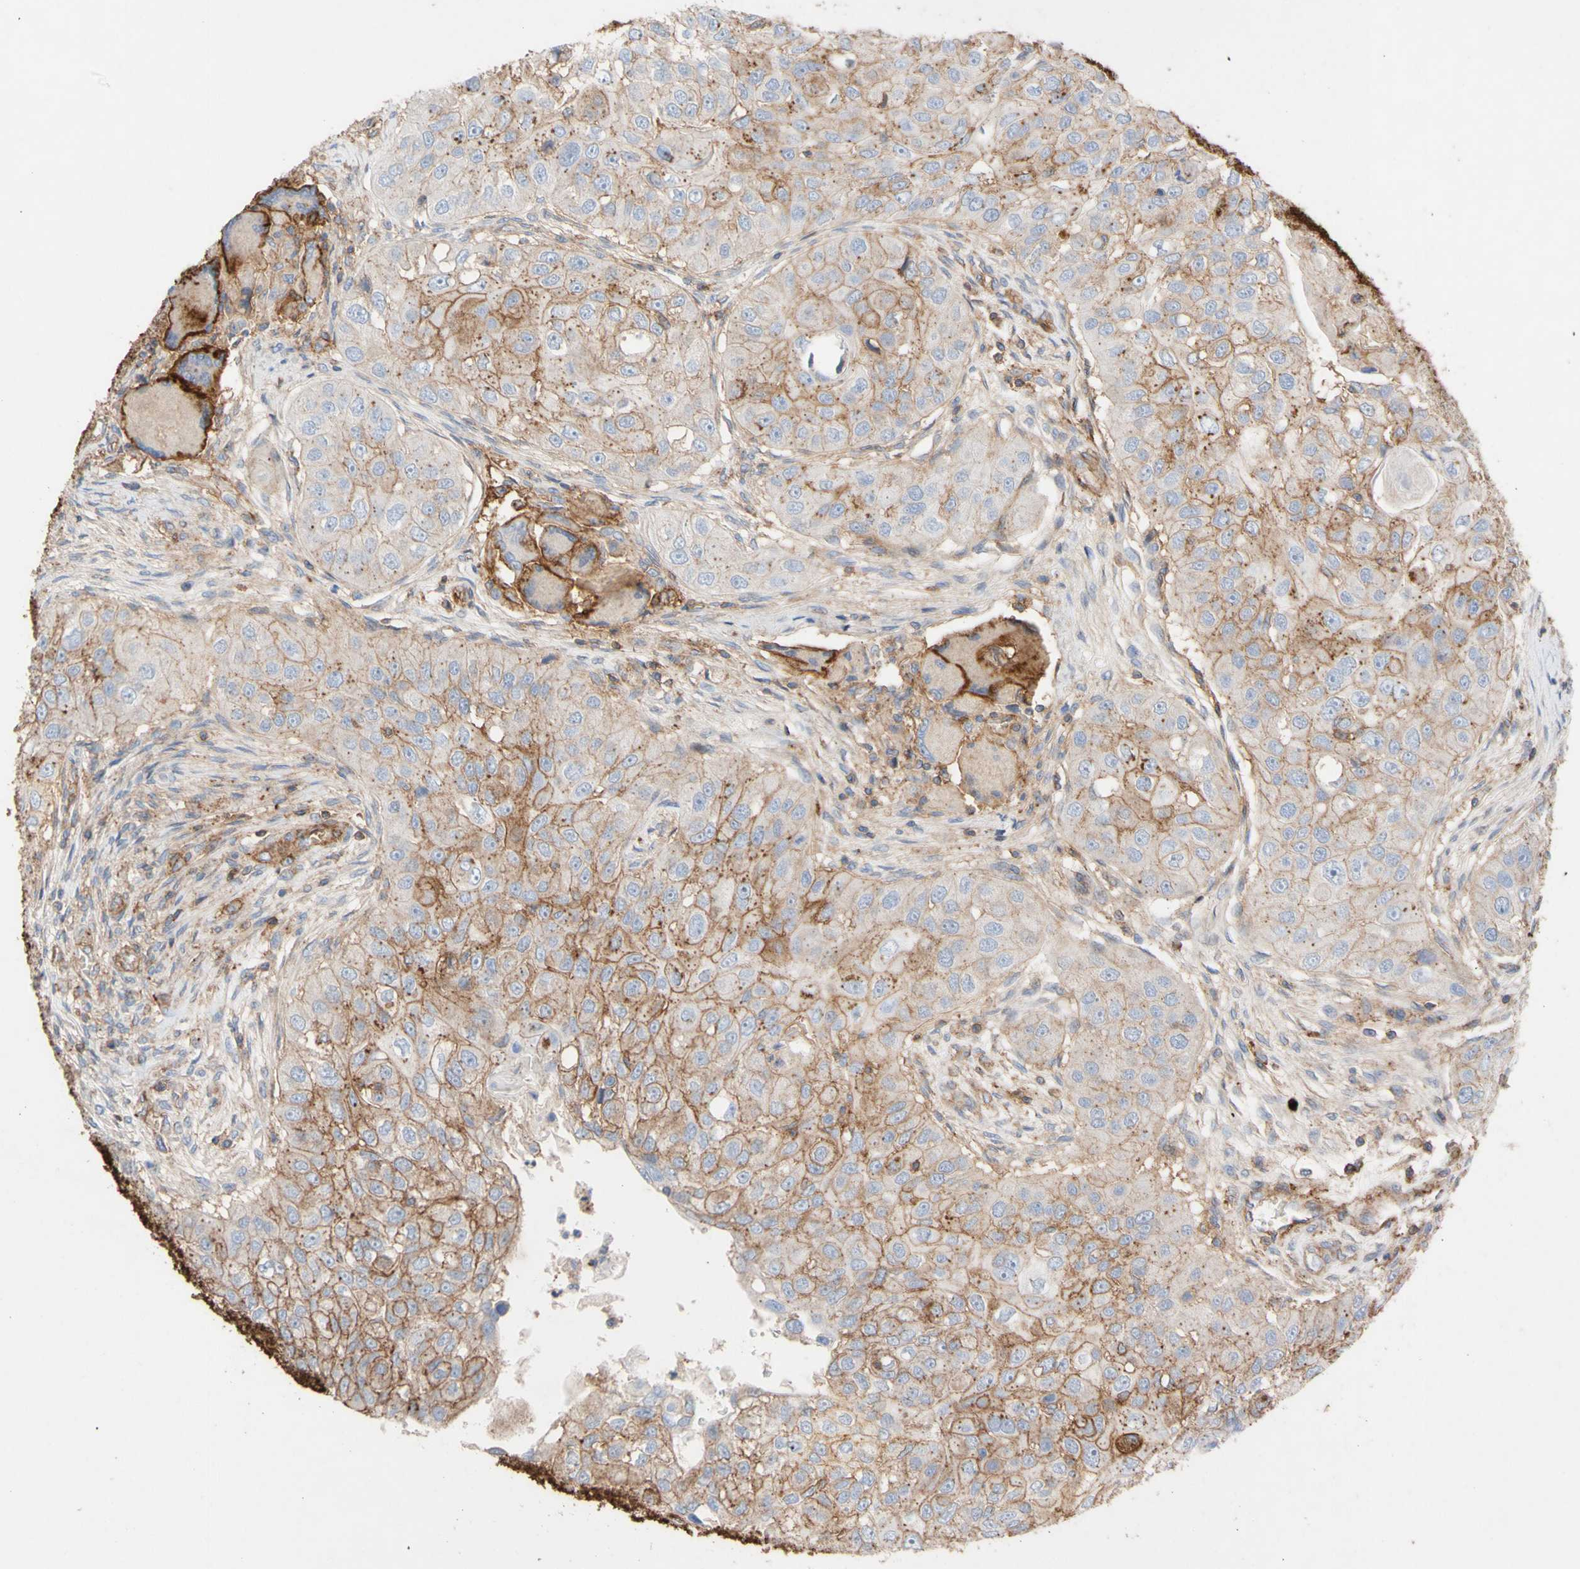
{"staining": {"intensity": "moderate", "quantity": ">75%", "location": "cytoplasmic/membranous"}, "tissue": "head and neck cancer", "cell_type": "Tumor cells", "image_type": "cancer", "snomed": [{"axis": "morphology", "description": "Normal tissue, NOS"}, {"axis": "morphology", "description": "Squamous cell carcinoma, NOS"}, {"axis": "topography", "description": "Skeletal muscle"}, {"axis": "topography", "description": "Head-Neck"}], "caption": "Immunohistochemical staining of head and neck squamous cell carcinoma shows moderate cytoplasmic/membranous protein positivity in approximately >75% of tumor cells. (DAB IHC, brown staining for protein, blue staining for nuclei).", "gene": "ATP2A3", "patient": {"sex": "male", "age": 51}}